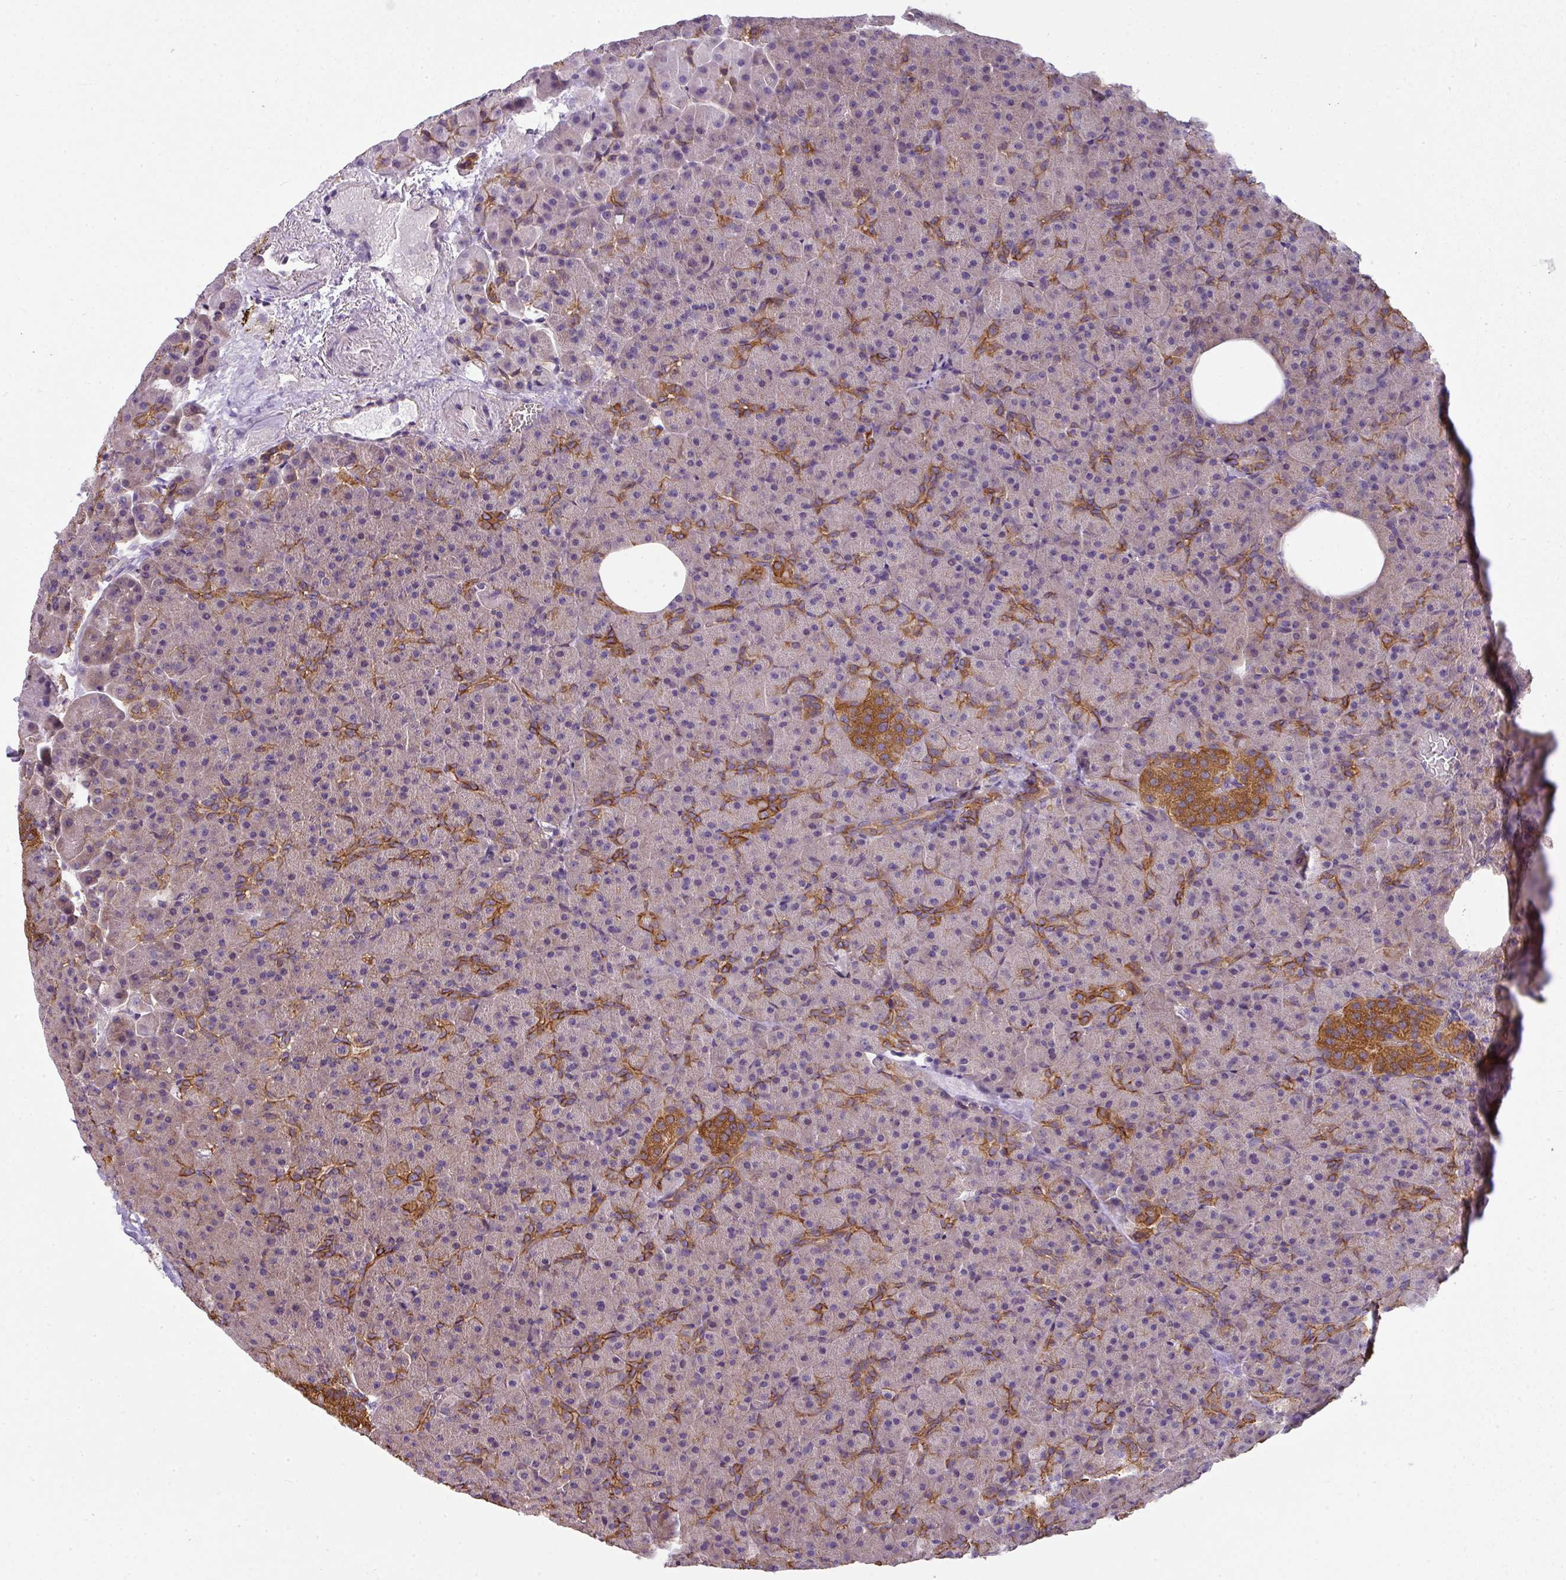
{"staining": {"intensity": "strong", "quantity": "<25%", "location": "cytoplasmic/membranous"}, "tissue": "pancreas", "cell_type": "Exocrine glandular cells", "image_type": "normal", "snomed": [{"axis": "morphology", "description": "Normal tissue, NOS"}, {"axis": "topography", "description": "Pancreas"}], "caption": "Protein analysis of unremarkable pancreas demonstrates strong cytoplasmic/membranous positivity in about <25% of exocrine glandular cells.", "gene": "PALS2", "patient": {"sex": "female", "age": 74}}